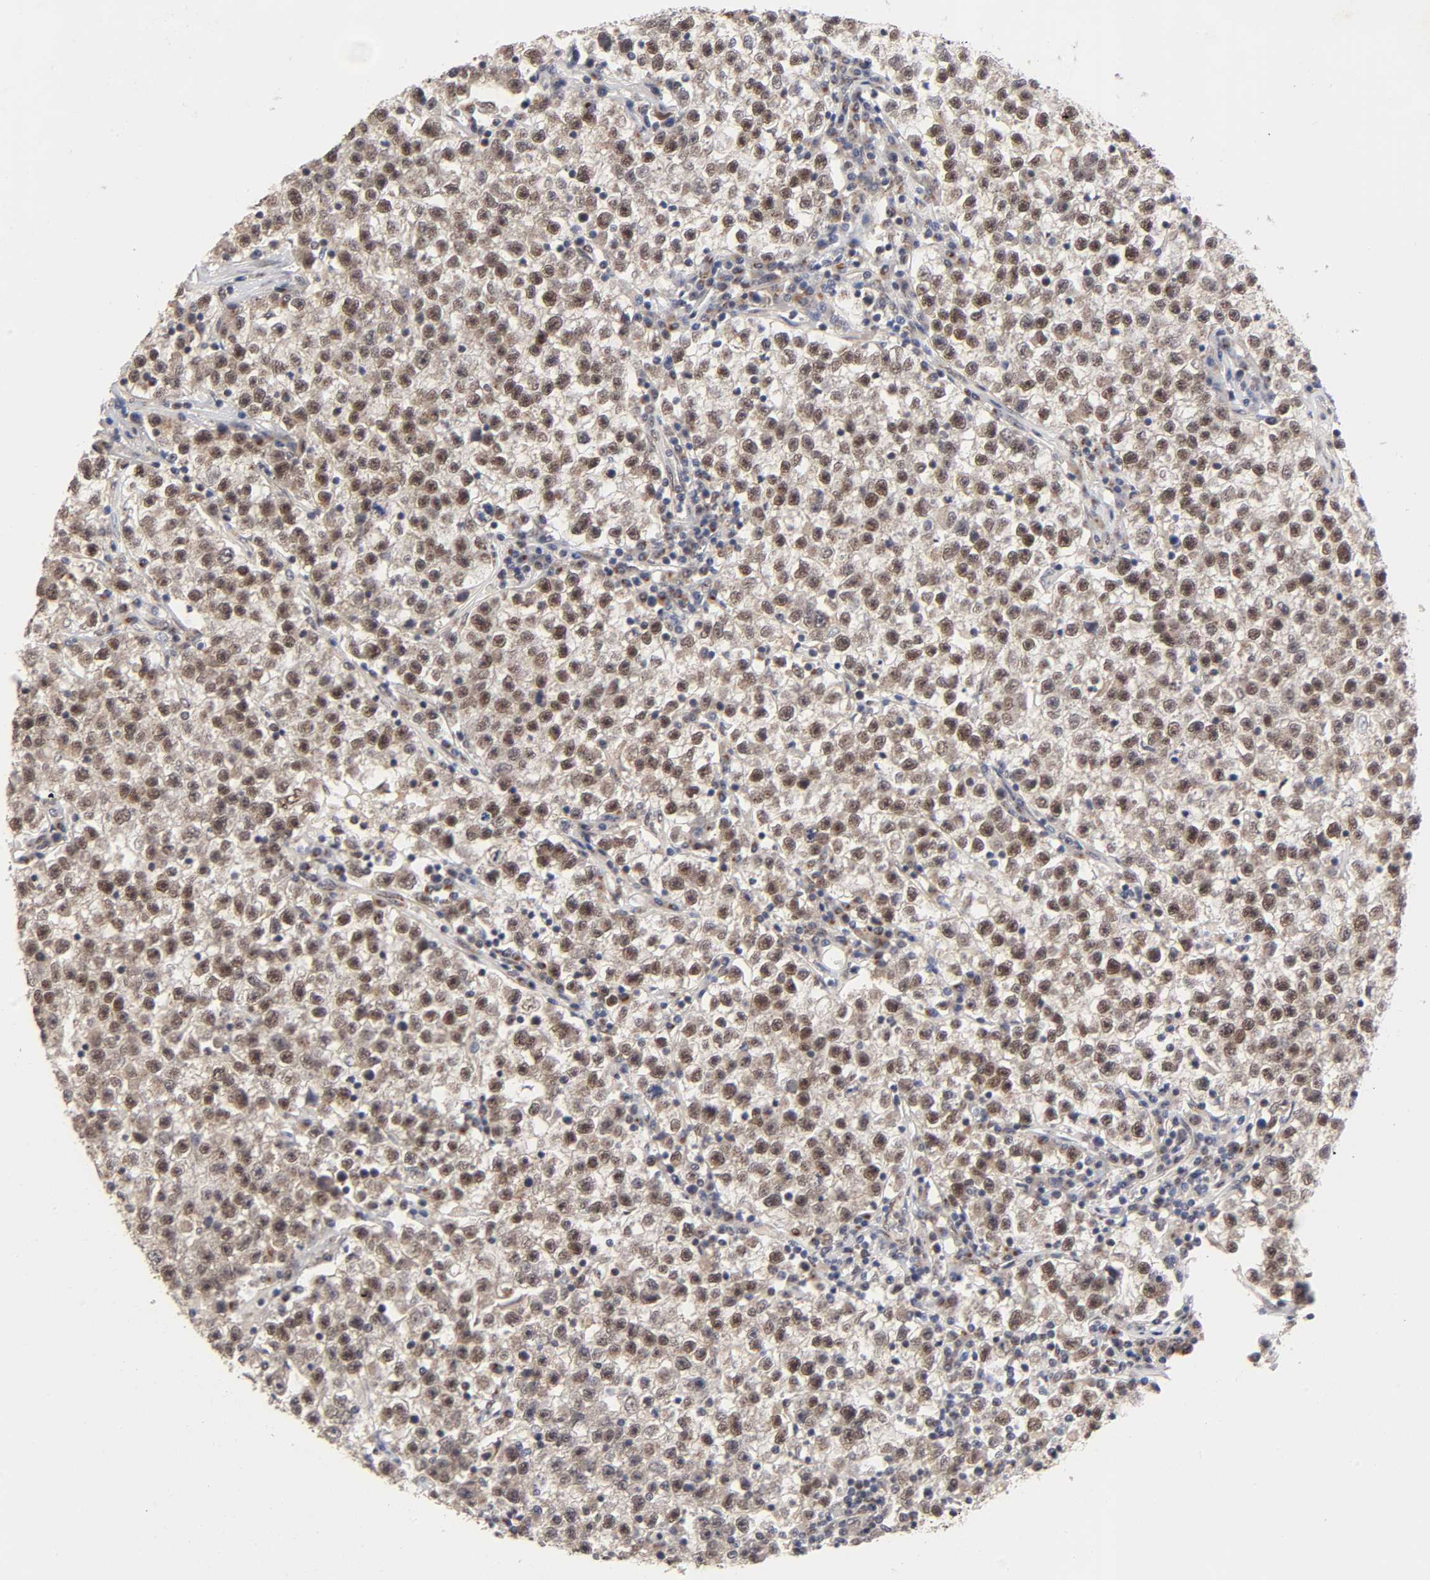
{"staining": {"intensity": "strong", "quantity": ">75%", "location": "cytoplasmic/membranous,nuclear"}, "tissue": "testis cancer", "cell_type": "Tumor cells", "image_type": "cancer", "snomed": [{"axis": "morphology", "description": "Seminoma, NOS"}, {"axis": "topography", "description": "Testis"}], "caption": "Protein staining of testis cancer tissue reveals strong cytoplasmic/membranous and nuclear expression in about >75% of tumor cells.", "gene": "EP300", "patient": {"sex": "male", "age": 22}}